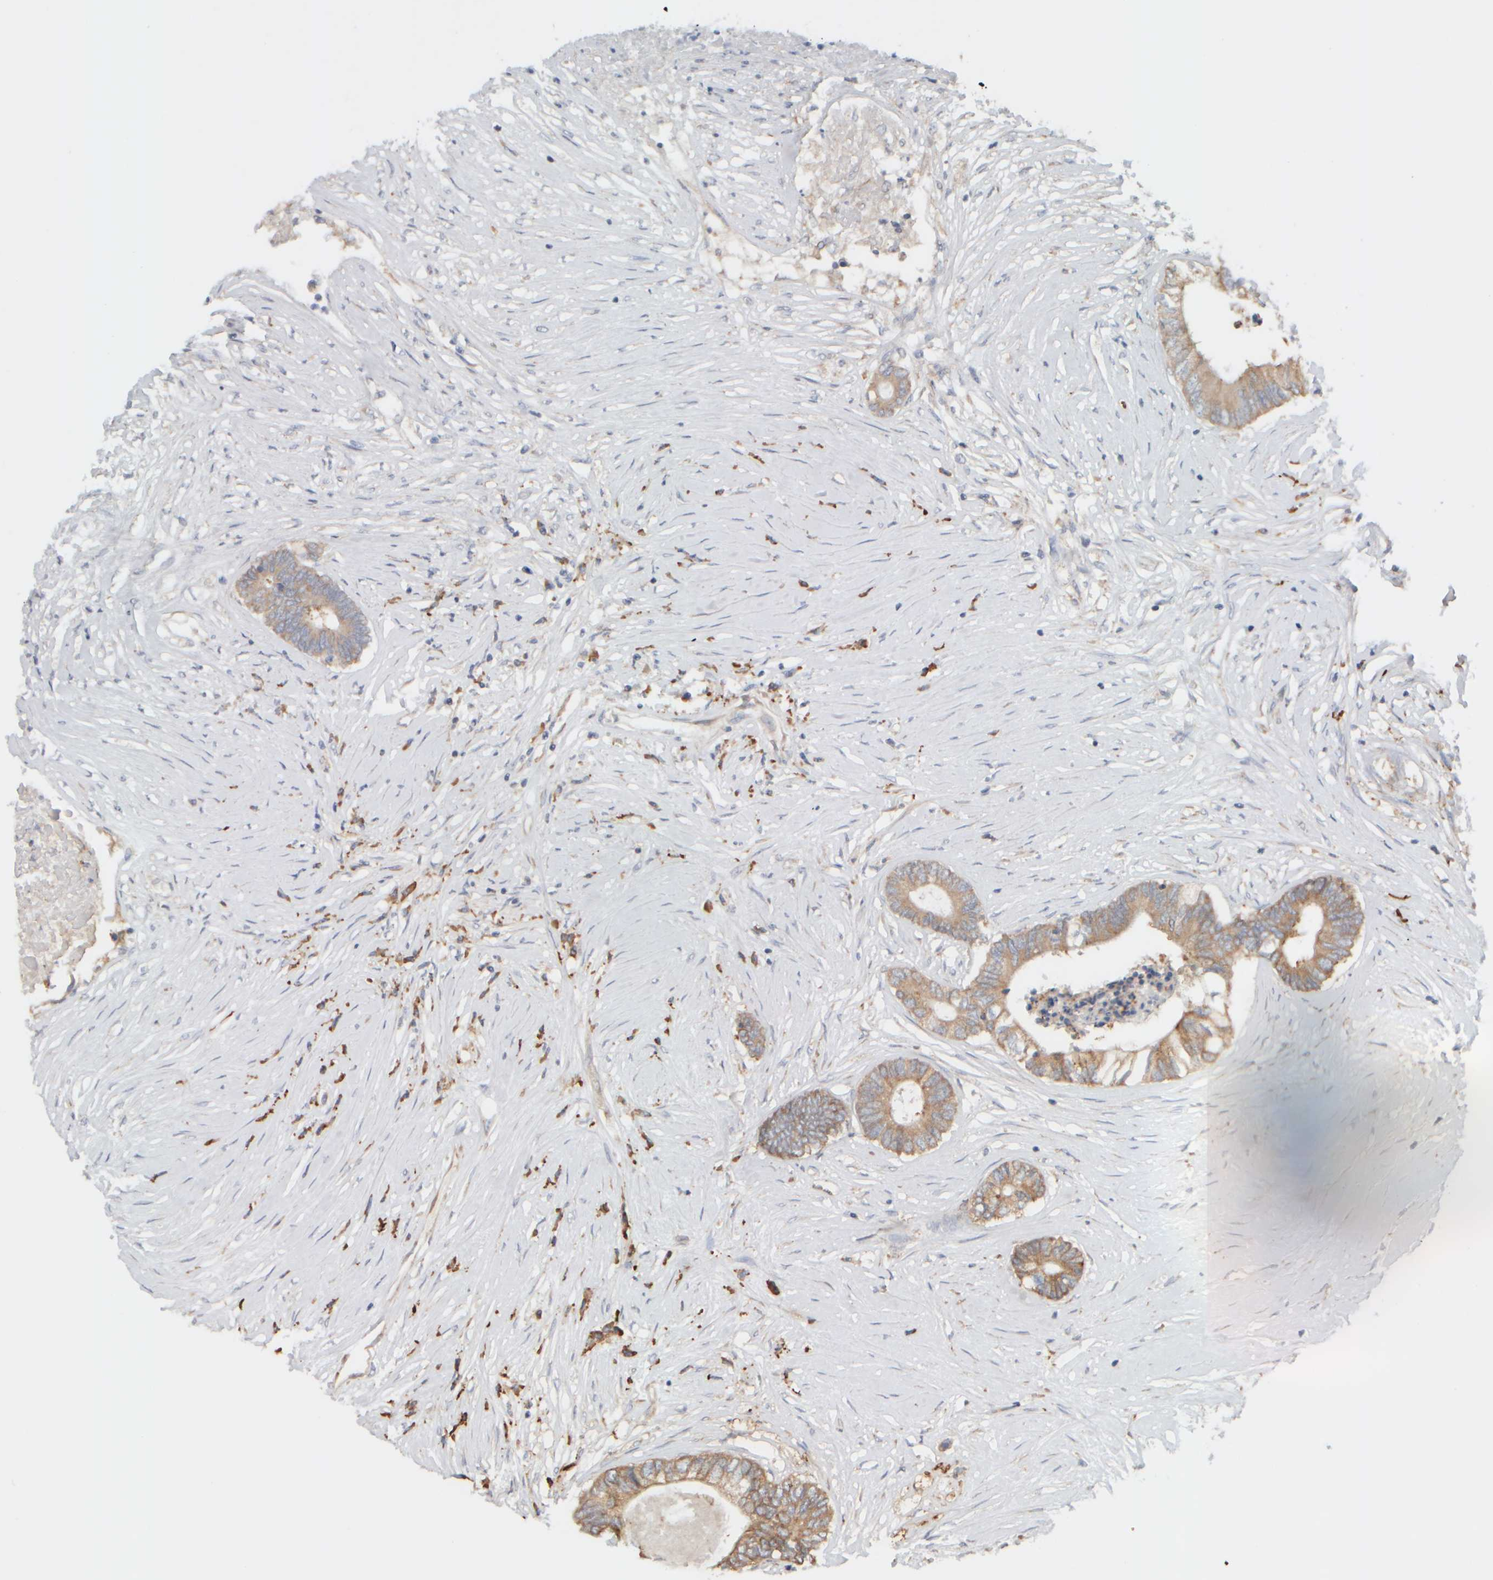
{"staining": {"intensity": "weak", "quantity": ">75%", "location": "cytoplasmic/membranous"}, "tissue": "colorectal cancer", "cell_type": "Tumor cells", "image_type": "cancer", "snomed": [{"axis": "morphology", "description": "Adenocarcinoma, NOS"}, {"axis": "topography", "description": "Rectum"}], "caption": "Tumor cells display low levels of weak cytoplasmic/membranous positivity in about >75% of cells in human colorectal cancer (adenocarcinoma). (brown staining indicates protein expression, while blue staining denotes nuclei).", "gene": "EIF2B3", "patient": {"sex": "male", "age": 63}}